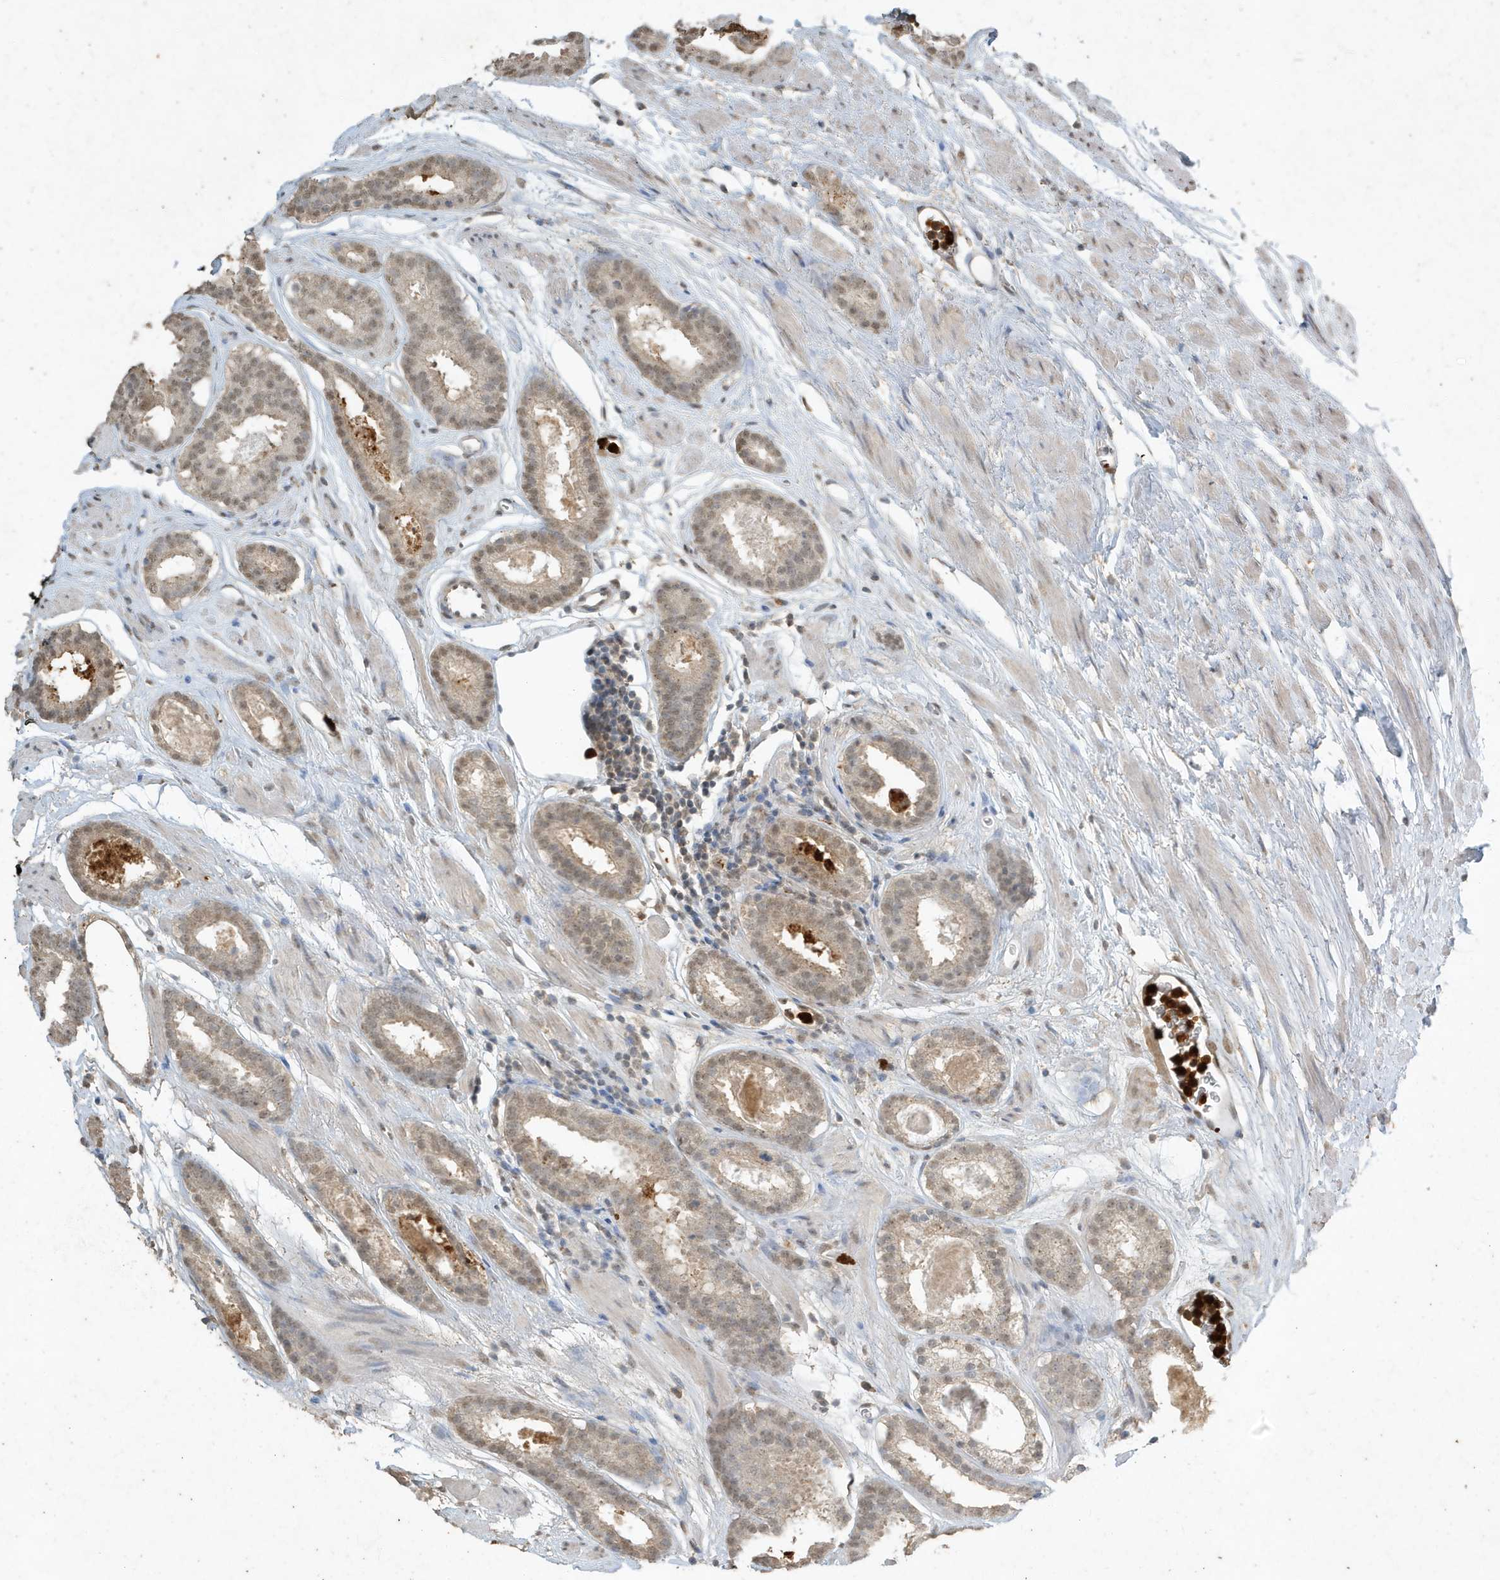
{"staining": {"intensity": "weak", "quantity": ">75%", "location": "nuclear"}, "tissue": "prostate cancer", "cell_type": "Tumor cells", "image_type": "cancer", "snomed": [{"axis": "morphology", "description": "Adenocarcinoma, Low grade"}, {"axis": "topography", "description": "Prostate"}], "caption": "A histopathology image showing weak nuclear staining in about >75% of tumor cells in prostate cancer, as visualized by brown immunohistochemical staining.", "gene": "DEFA1", "patient": {"sex": "male", "age": 69}}